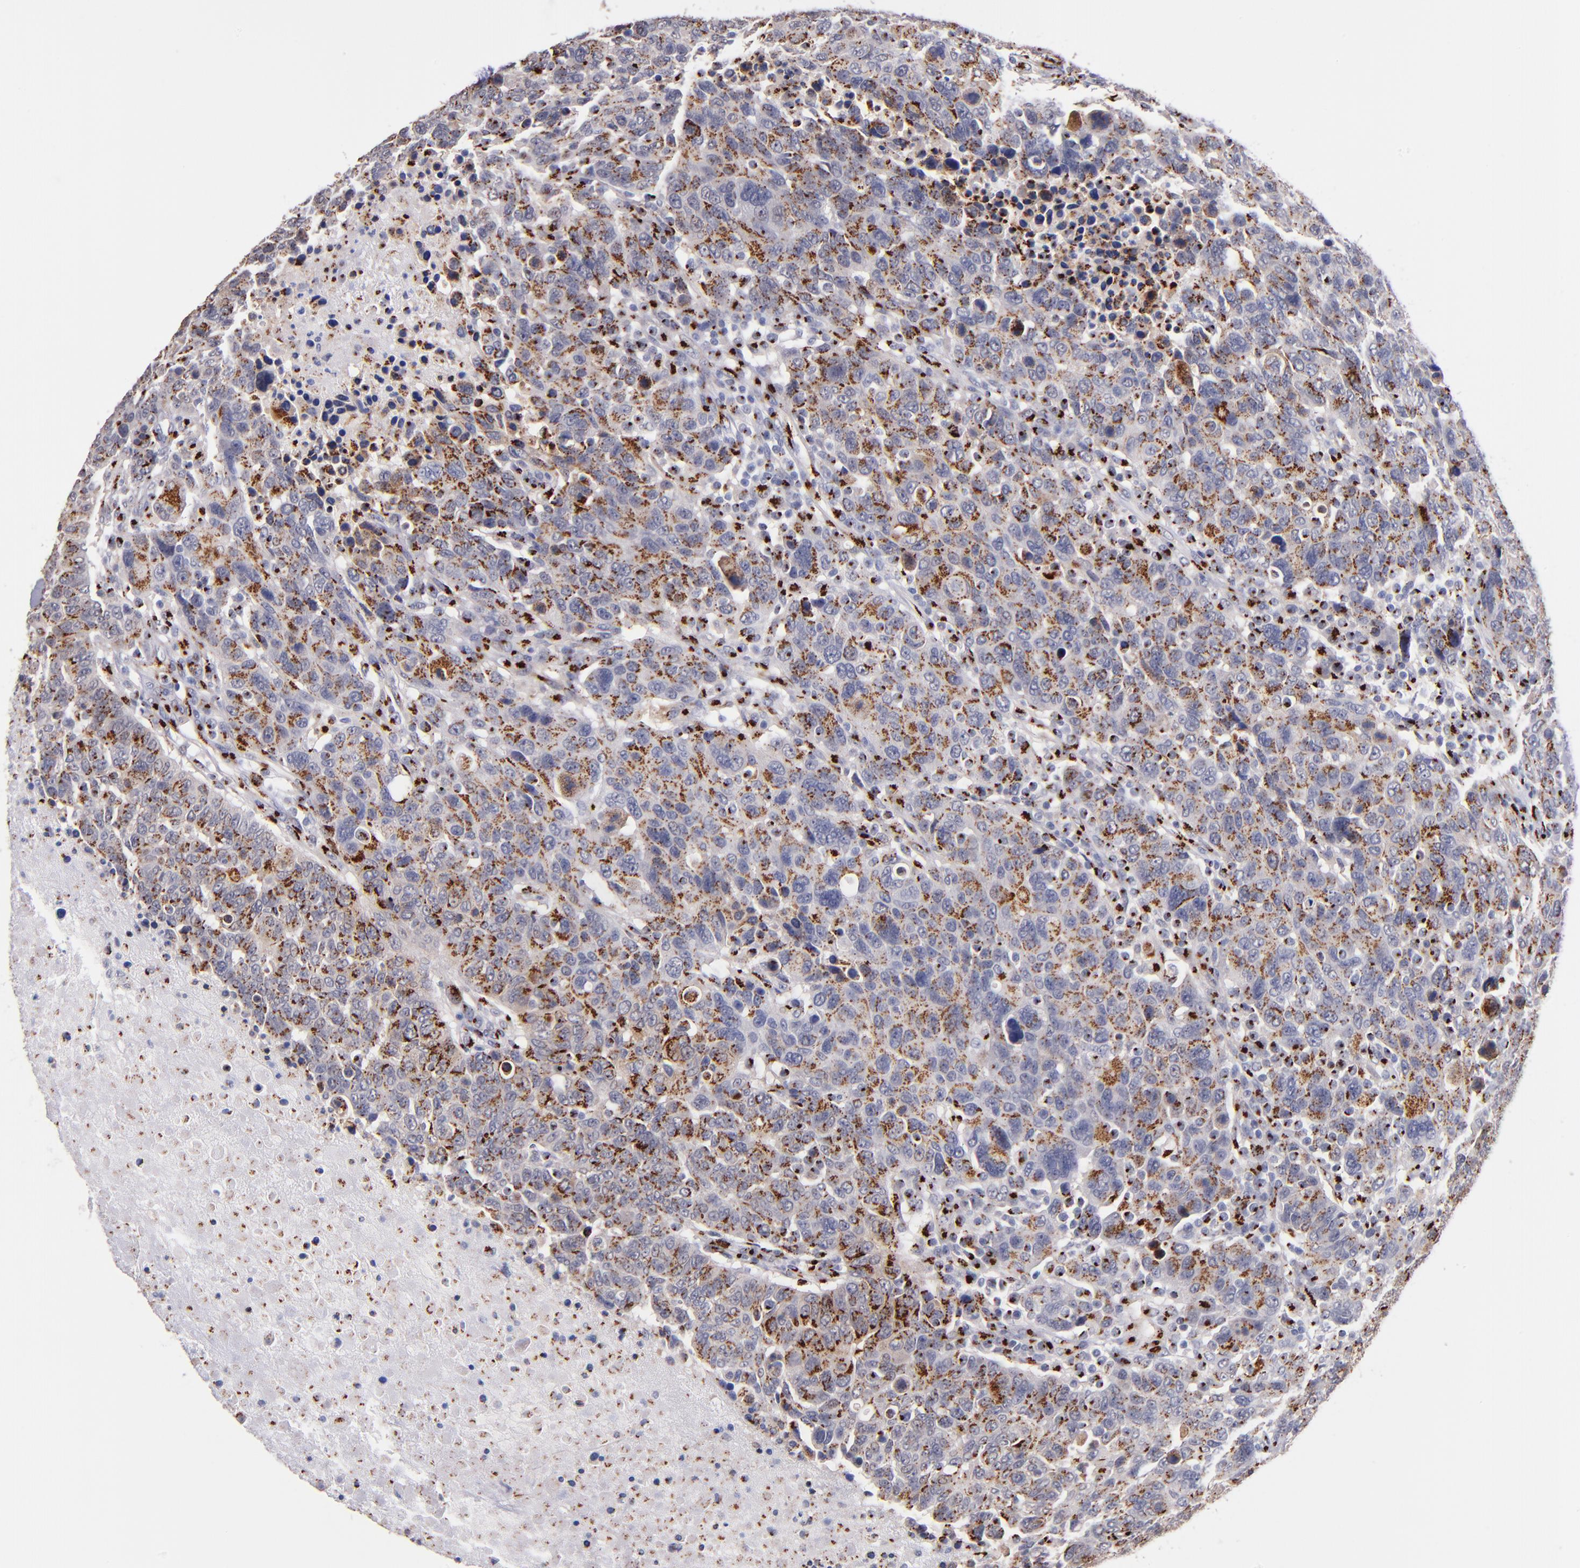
{"staining": {"intensity": "moderate", "quantity": ">75%", "location": "cytoplasmic/membranous"}, "tissue": "breast cancer", "cell_type": "Tumor cells", "image_type": "cancer", "snomed": [{"axis": "morphology", "description": "Duct carcinoma"}, {"axis": "topography", "description": "Breast"}], "caption": "Protein staining by immunohistochemistry (IHC) demonstrates moderate cytoplasmic/membranous expression in about >75% of tumor cells in breast infiltrating ductal carcinoma. (DAB (3,3'-diaminobenzidine) = brown stain, brightfield microscopy at high magnification).", "gene": "GOLIM4", "patient": {"sex": "female", "age": 37}}